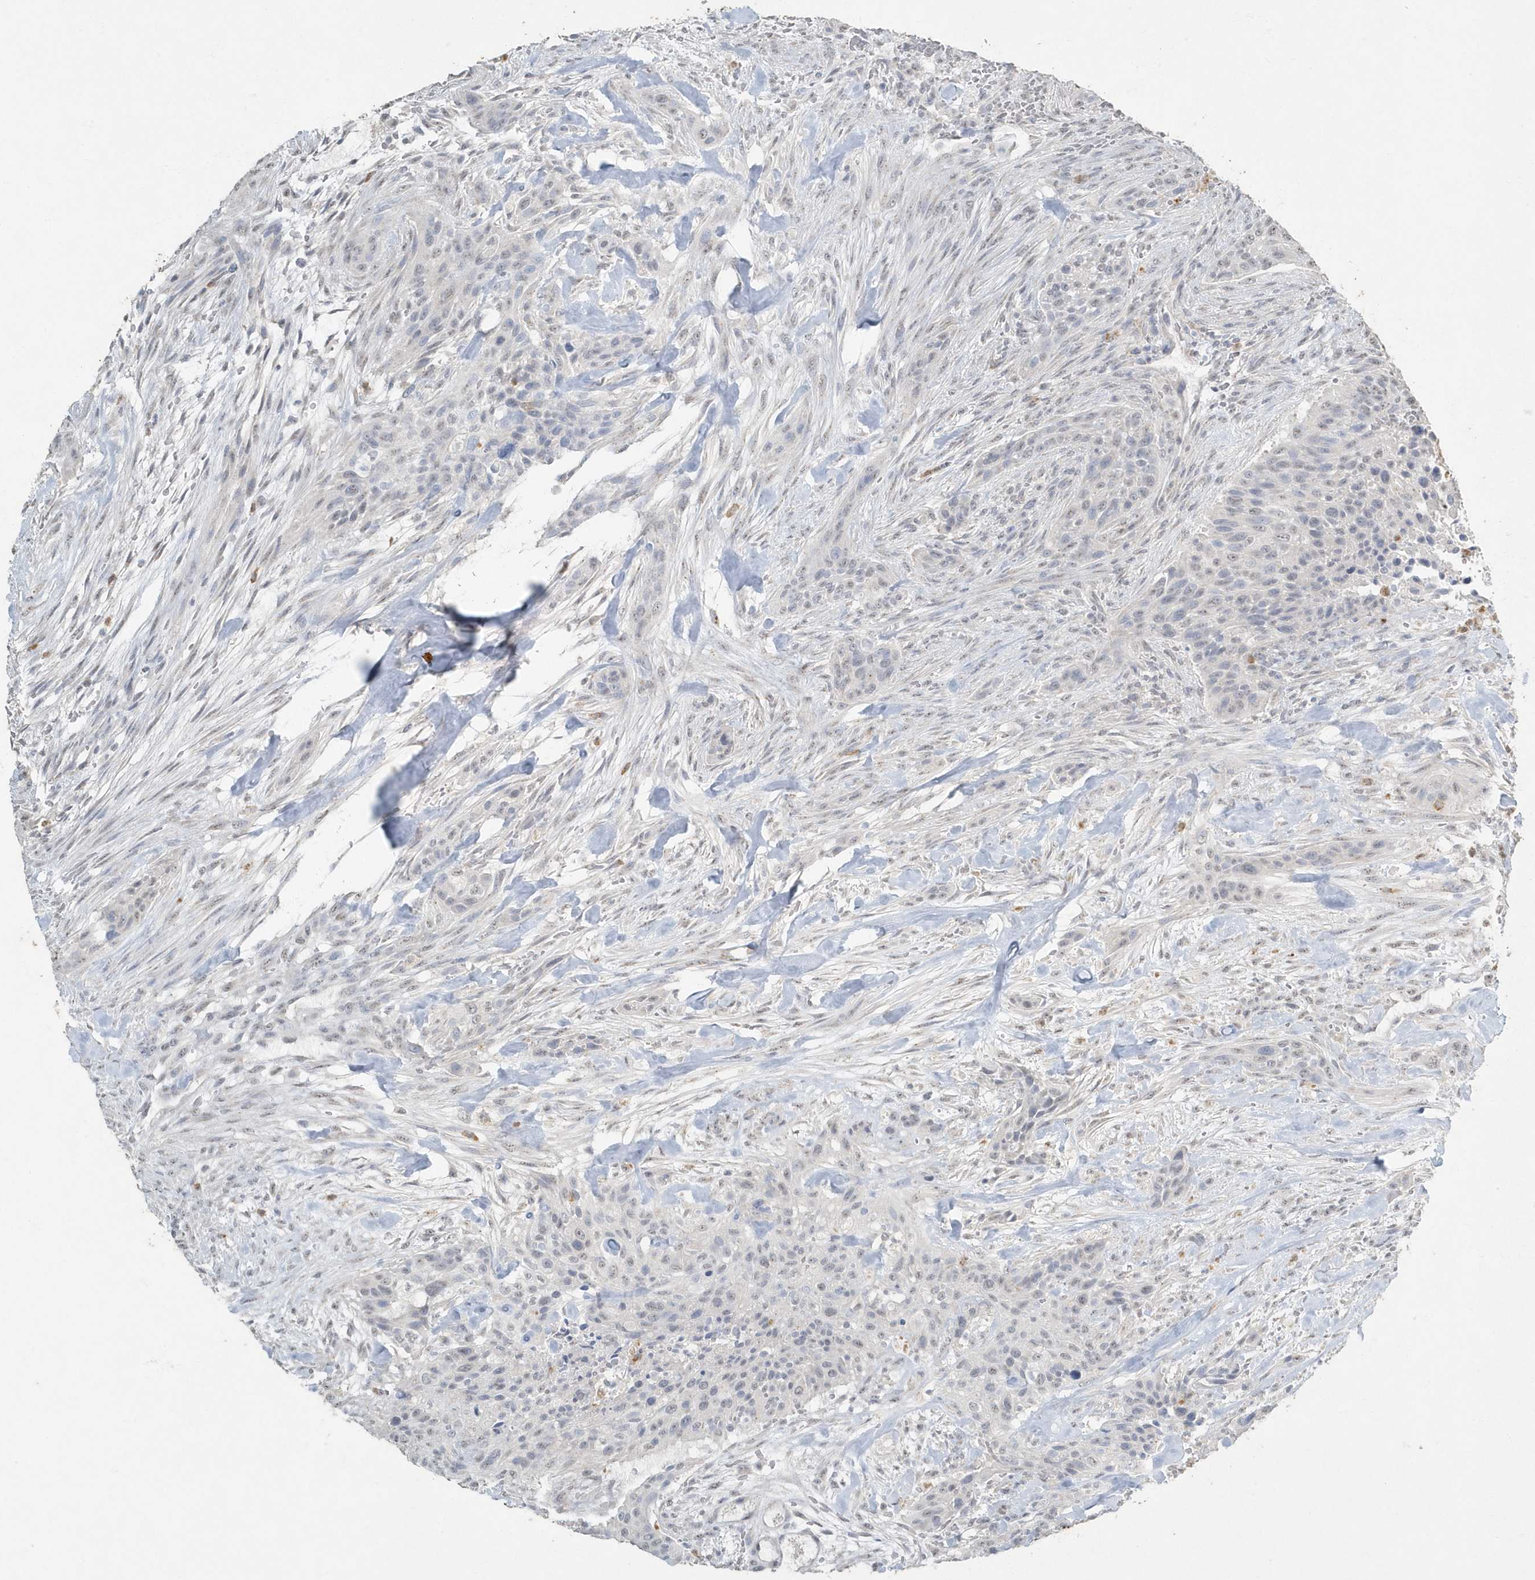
{"staining": {"intensity": "negative", "quantity": "none", "location": "none"}, "tissue": "urothelial cancer", "cell_type": "Tumor cells", "image_type": "cancer", "snomed": [{"axis": "morphology", "description": "Urothelial carcinoma, High grade"}, {"axis": "topography", "description": "Urinary bladder"}], "caption": "The immunohistochemistry (IHC) photomicrograph has no significant staining in tumor cells of high-grade urothelial carcinoma tissue.", "gene": "MYOT", "patient": {"sex": "male", "age": 35}}